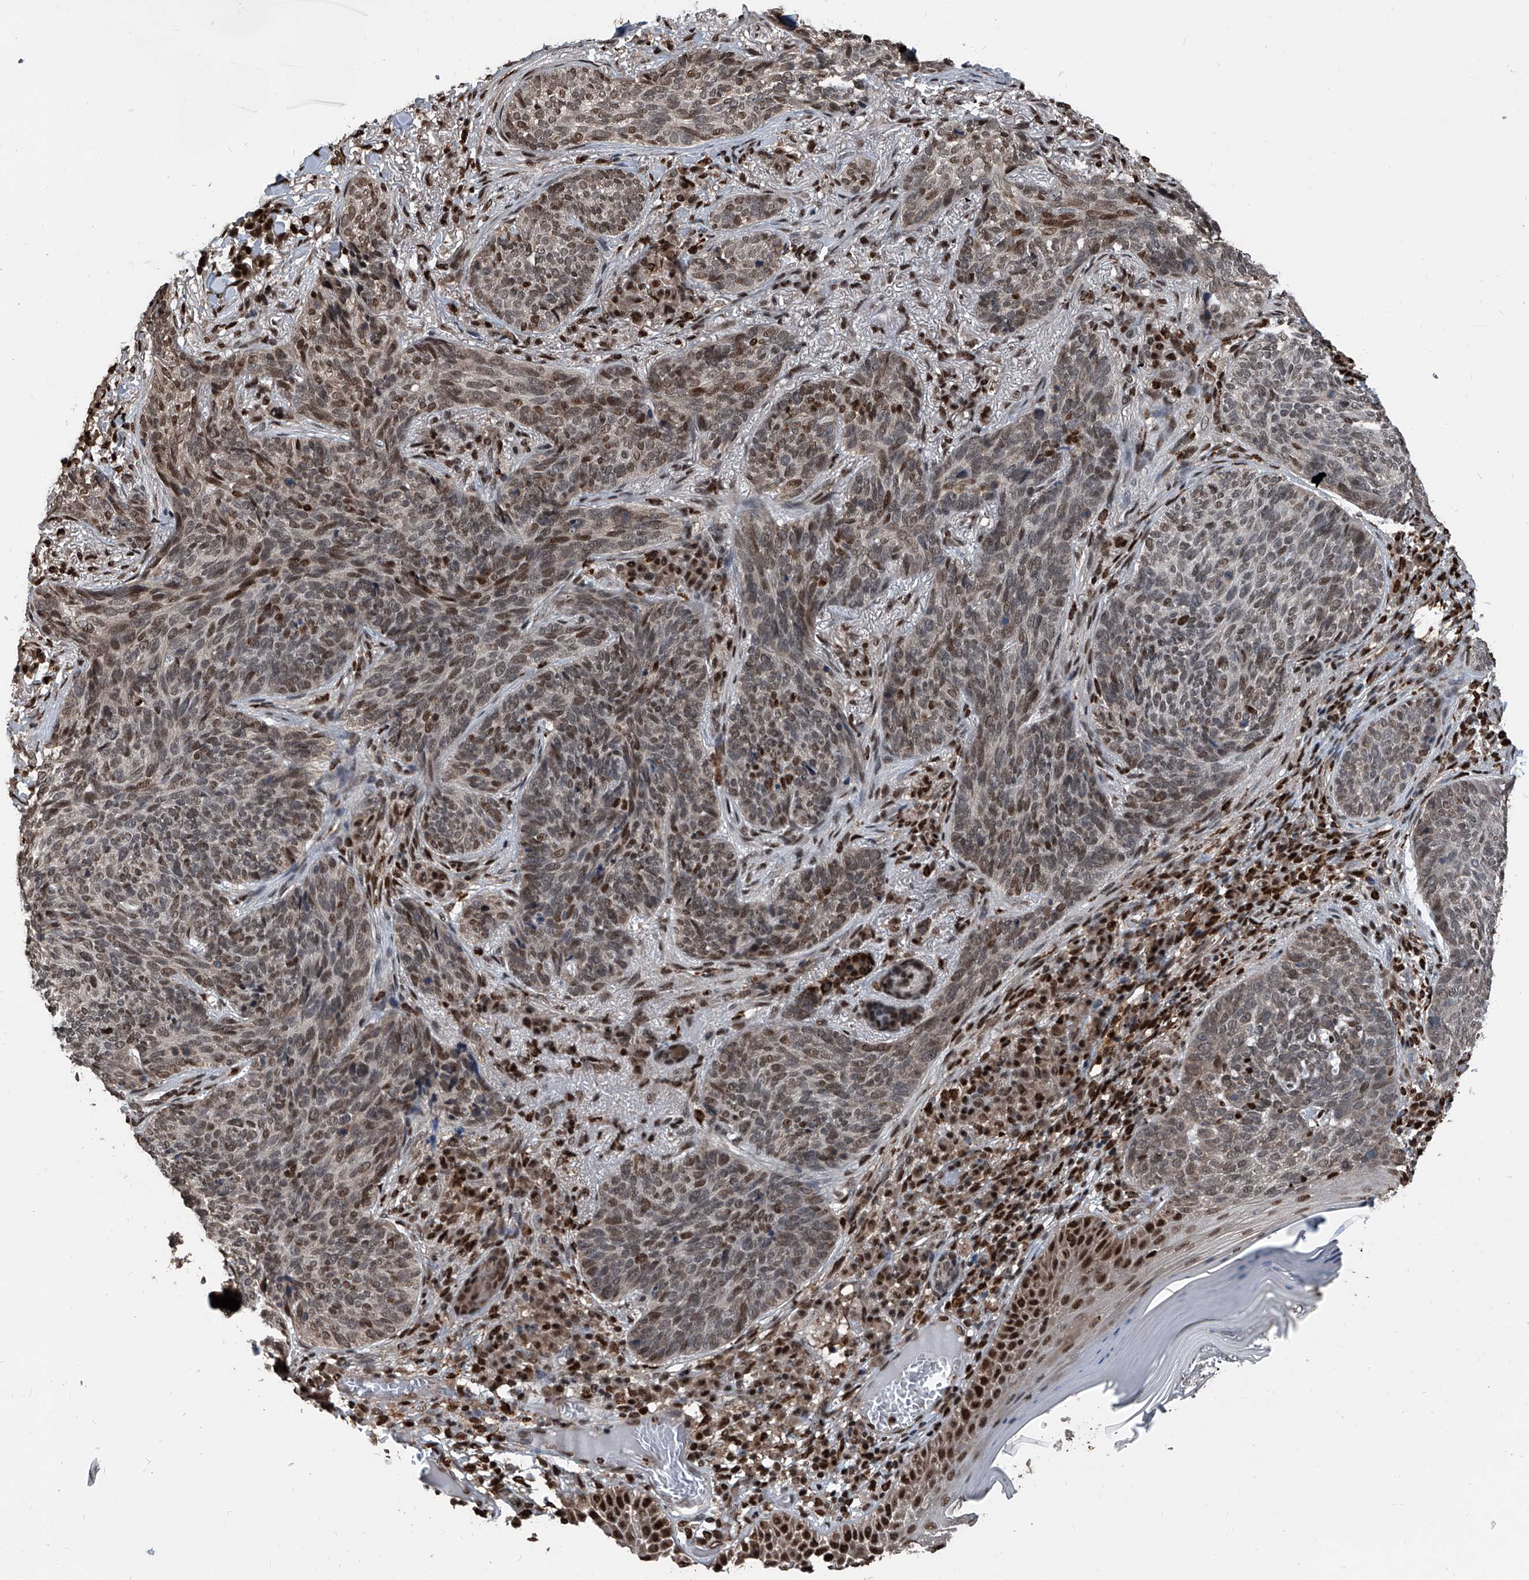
{"staining": {"intensity": "weak", "quantity": ">75%", "location": "nuclear"}, "tissue": "skin cancer", "cell_type": "Tumor cells", "image_type": "cancer", "snomed": [{"axis": "morphology", "description": "Basal cell carcinoma"}, {"axis": "topography", "description": "Skin"}], "caption": "This is an image of IHC staining of skin basal cell carcinoma, which shows weak positivity in the nuclear of tumor cells.", "gene": "FKBP5", "patient": {"sex": "male", "age": 85}}